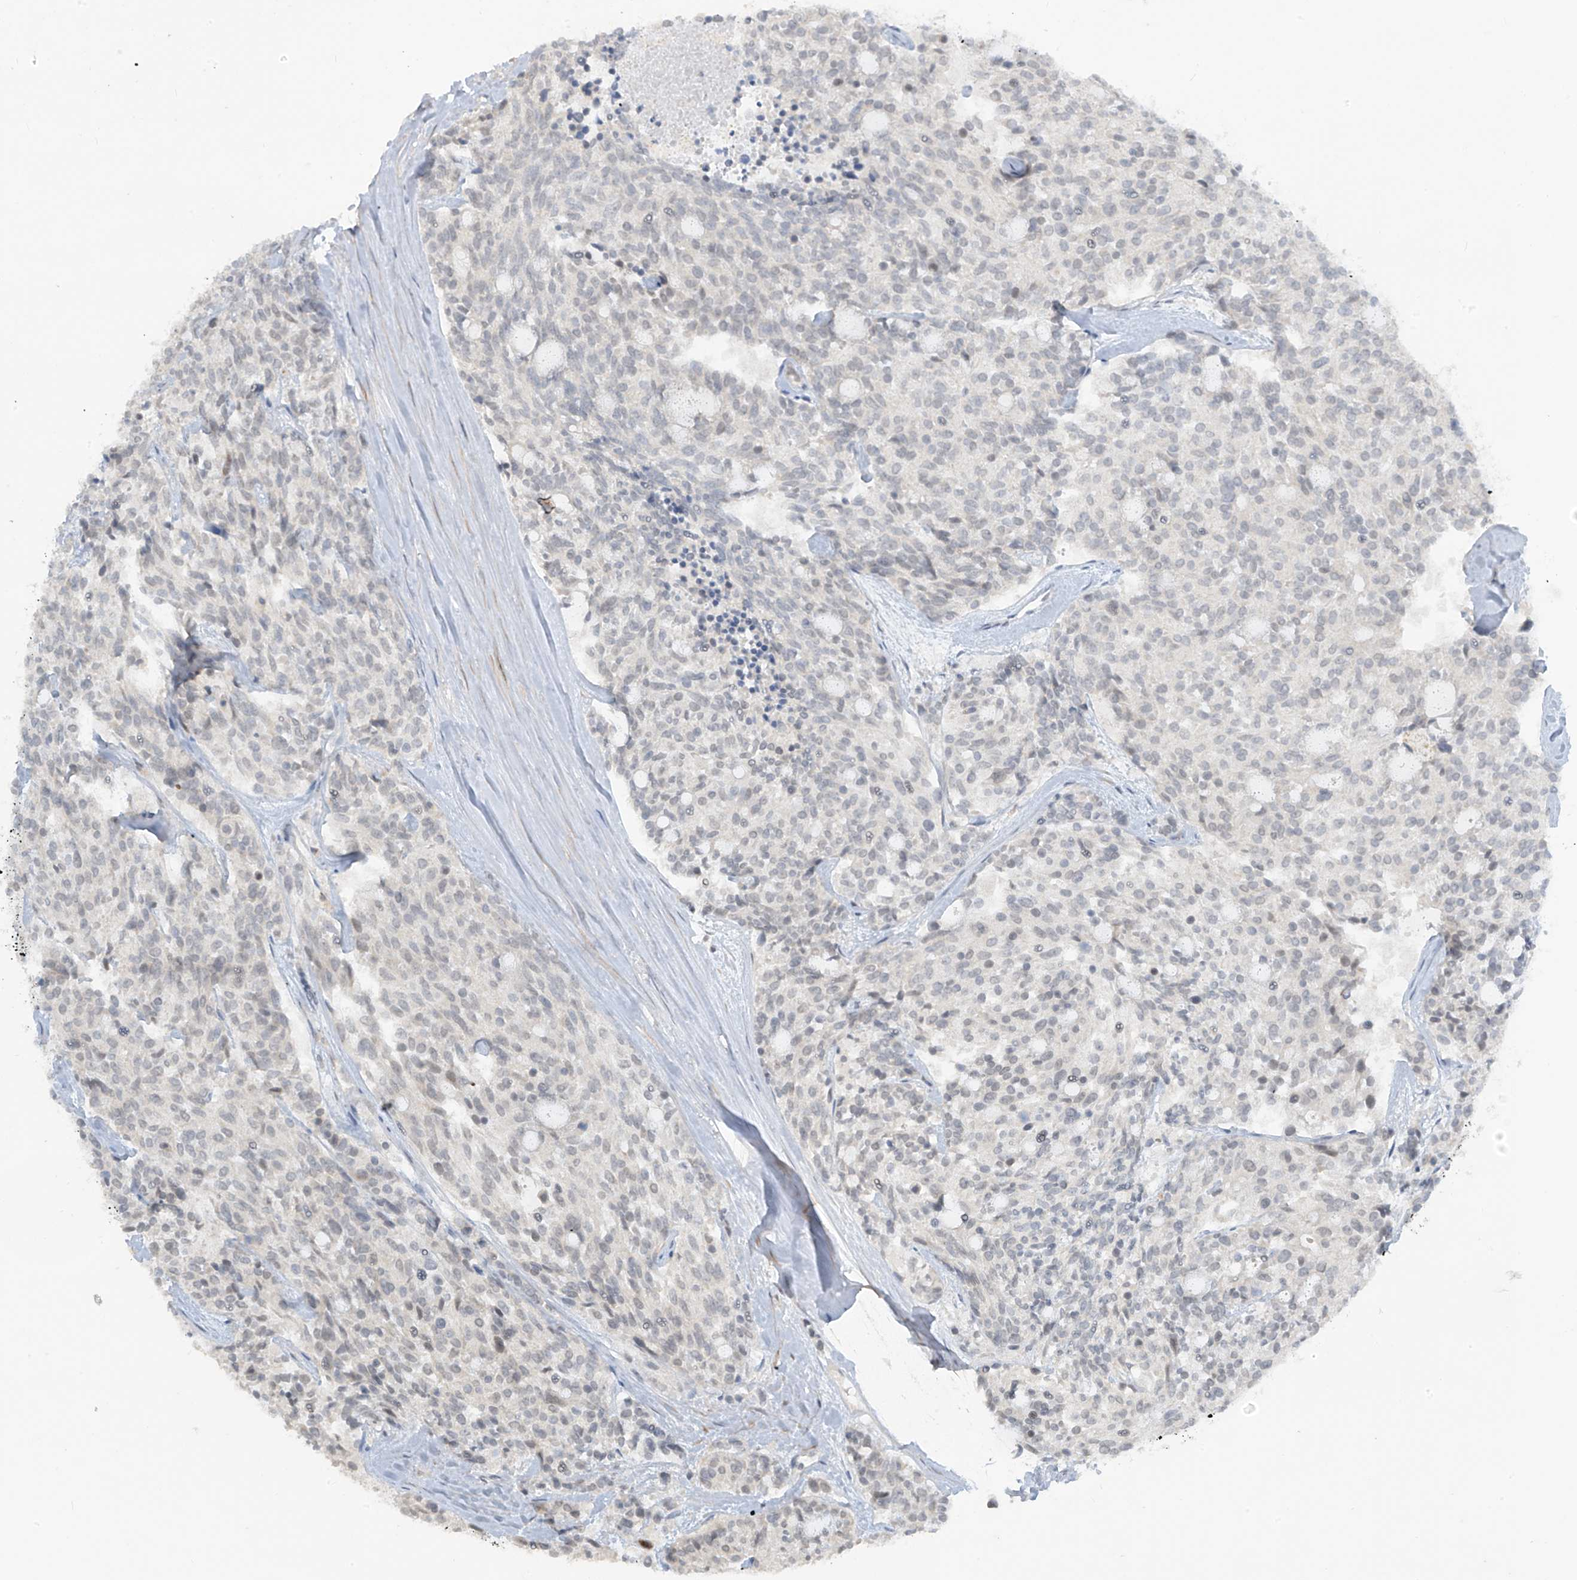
{"staining": {"intensity": "negative", "quantity": "none", "location": "none"}, "tissue": "carcinoid", "cell_type": "Tumor cells", "image_type": "cancer", "snomed": [{"axis": "morphology", "description": "Carcinoid, malignant, NOS"}, {"axis": "topography", "description": "Pancreas"}], "caption": "Malignant carcinoid was stained to show a protein in brown. There is no significant staining in tumor cells. (DAB (3,3'-diaminobenzidine) IHC with hematoxylin counter stain).", "gene": "METAP1D", "patient": {"sex": "female", "age": 54}}